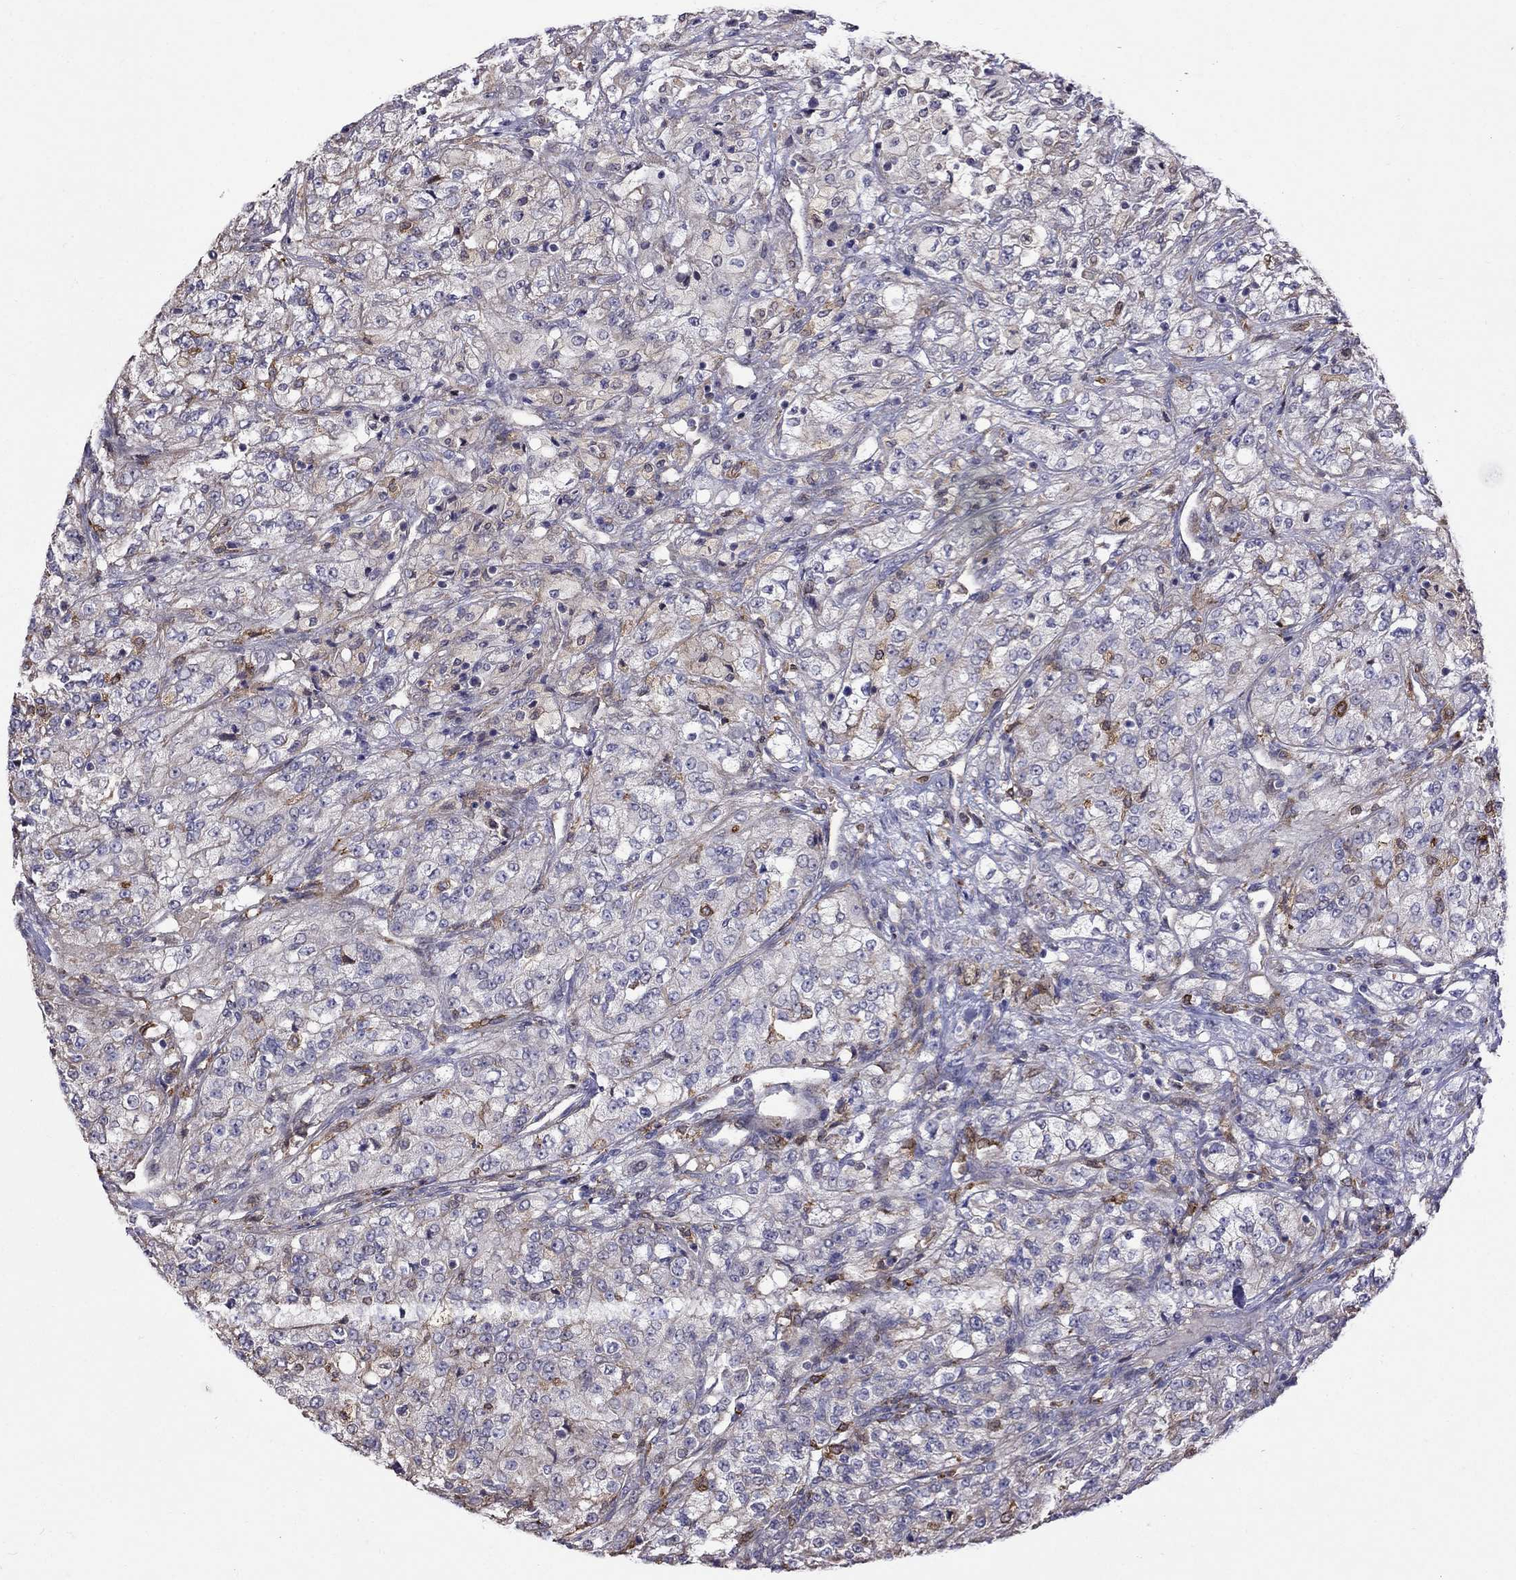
{"staining": {"intensity": "negative", "quantity": "none", "location": "none"}, "tissue": "renal cancer", "cell_type": "Tumor cells", "image_type": "cancer", "snomed": [{"axis": "morphology", "description": "Adenocarcinoma, NOS"}, {"axis": "topography", "description": "Kidney"}], "caption": "Immunohistochemistry (IHC) of human renal cancer displays no expression in tumor cells.", "gene": "ADAM28", "patient": {"sex": "female", "age": 63}}